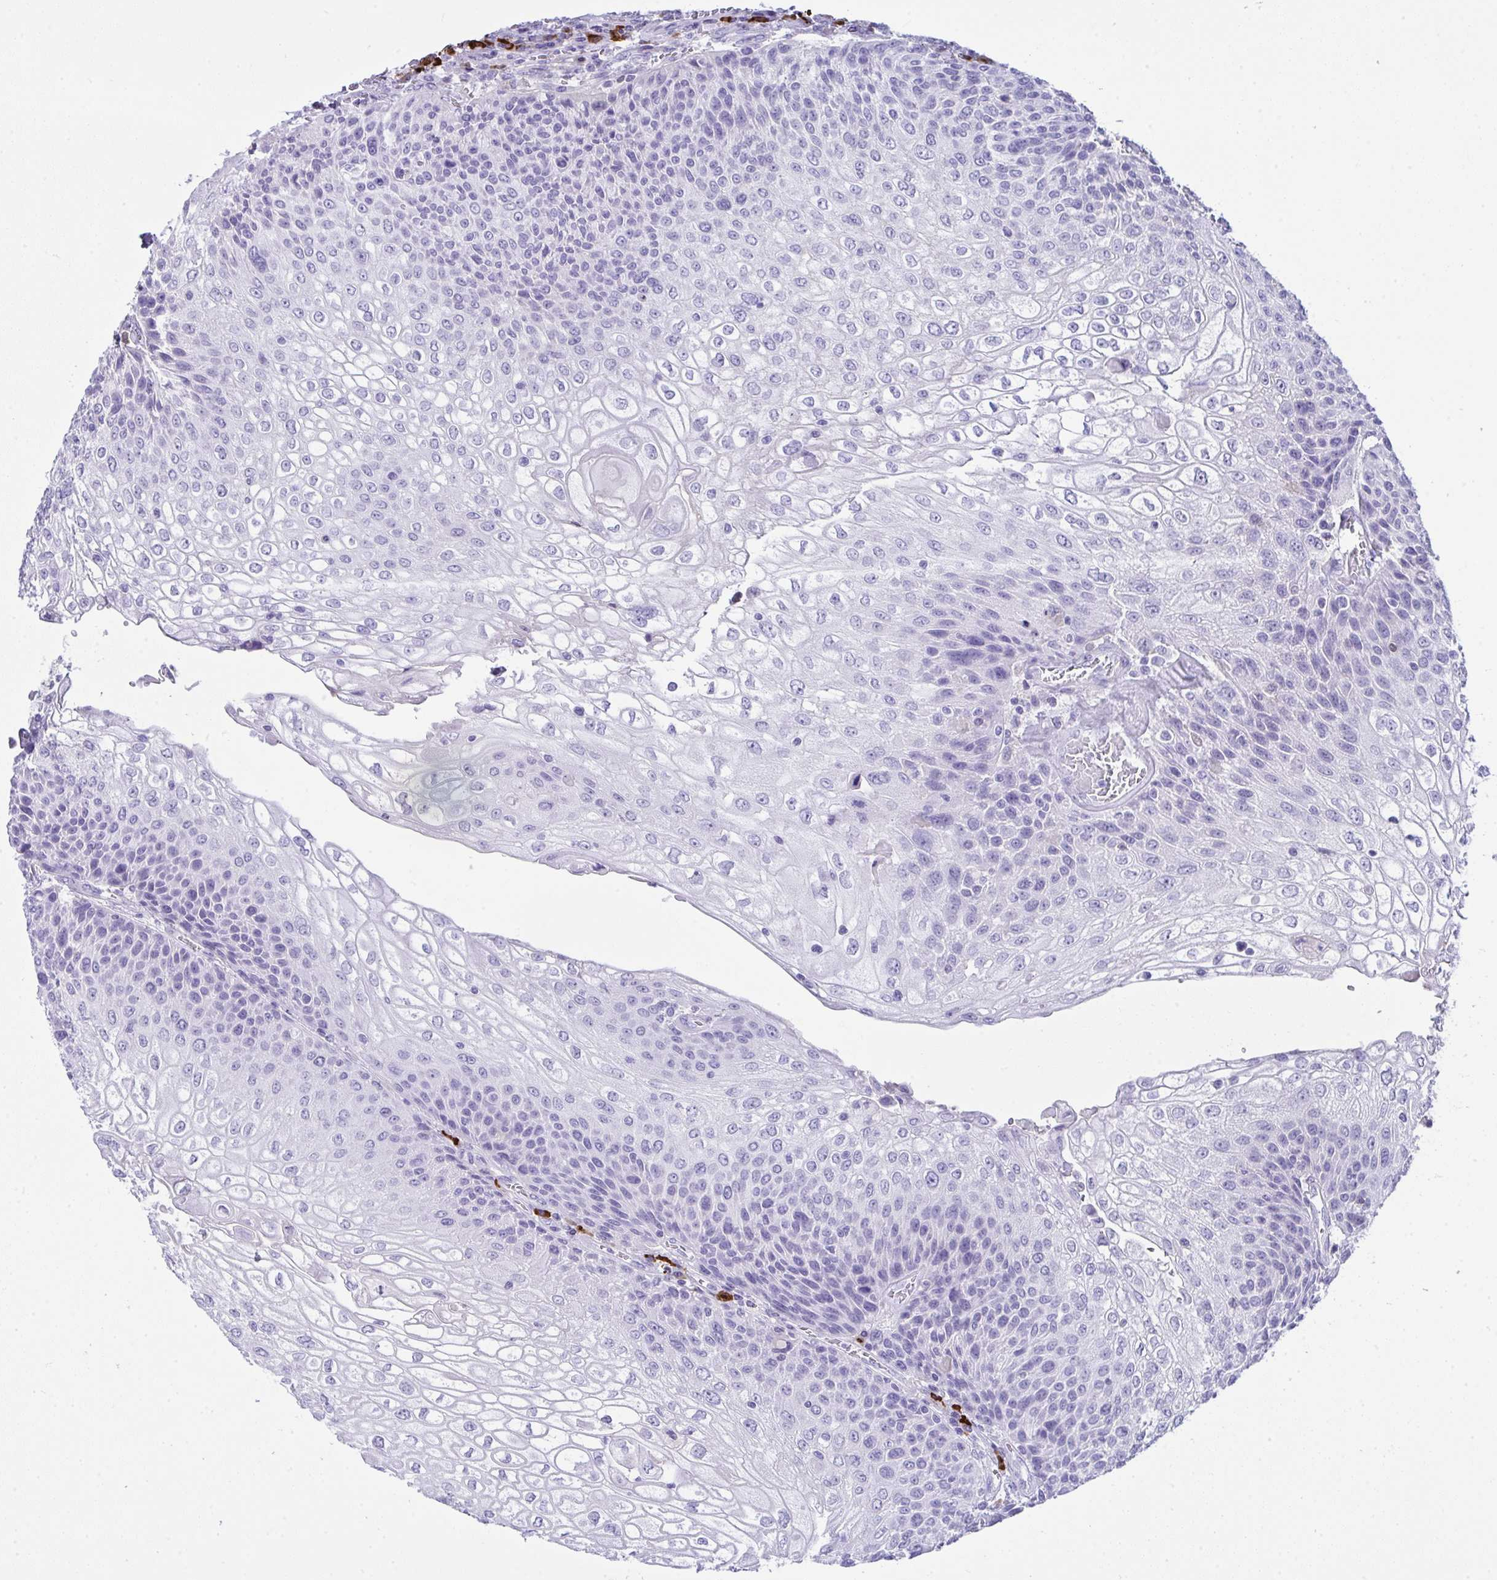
{"staining": {"intensity": "negative", "quantity": "none", "location": "none"}, "tissue": "urothelial cancer", "cell_type": "Tumor cells", "image_type": "cancer", "snomed": [{"axis": "morphology", "description": "Urothelial carcinoma, High grade"}, {"axis": "topography", "description": "Urinary bladder"}], "caption": "An image of high-grade urothelial carcinoma stained for a protein demonstrates no brown staining in tumor cells.", "gene": "JCHAIN", "patient": {"sex": "female", "age": 70}}